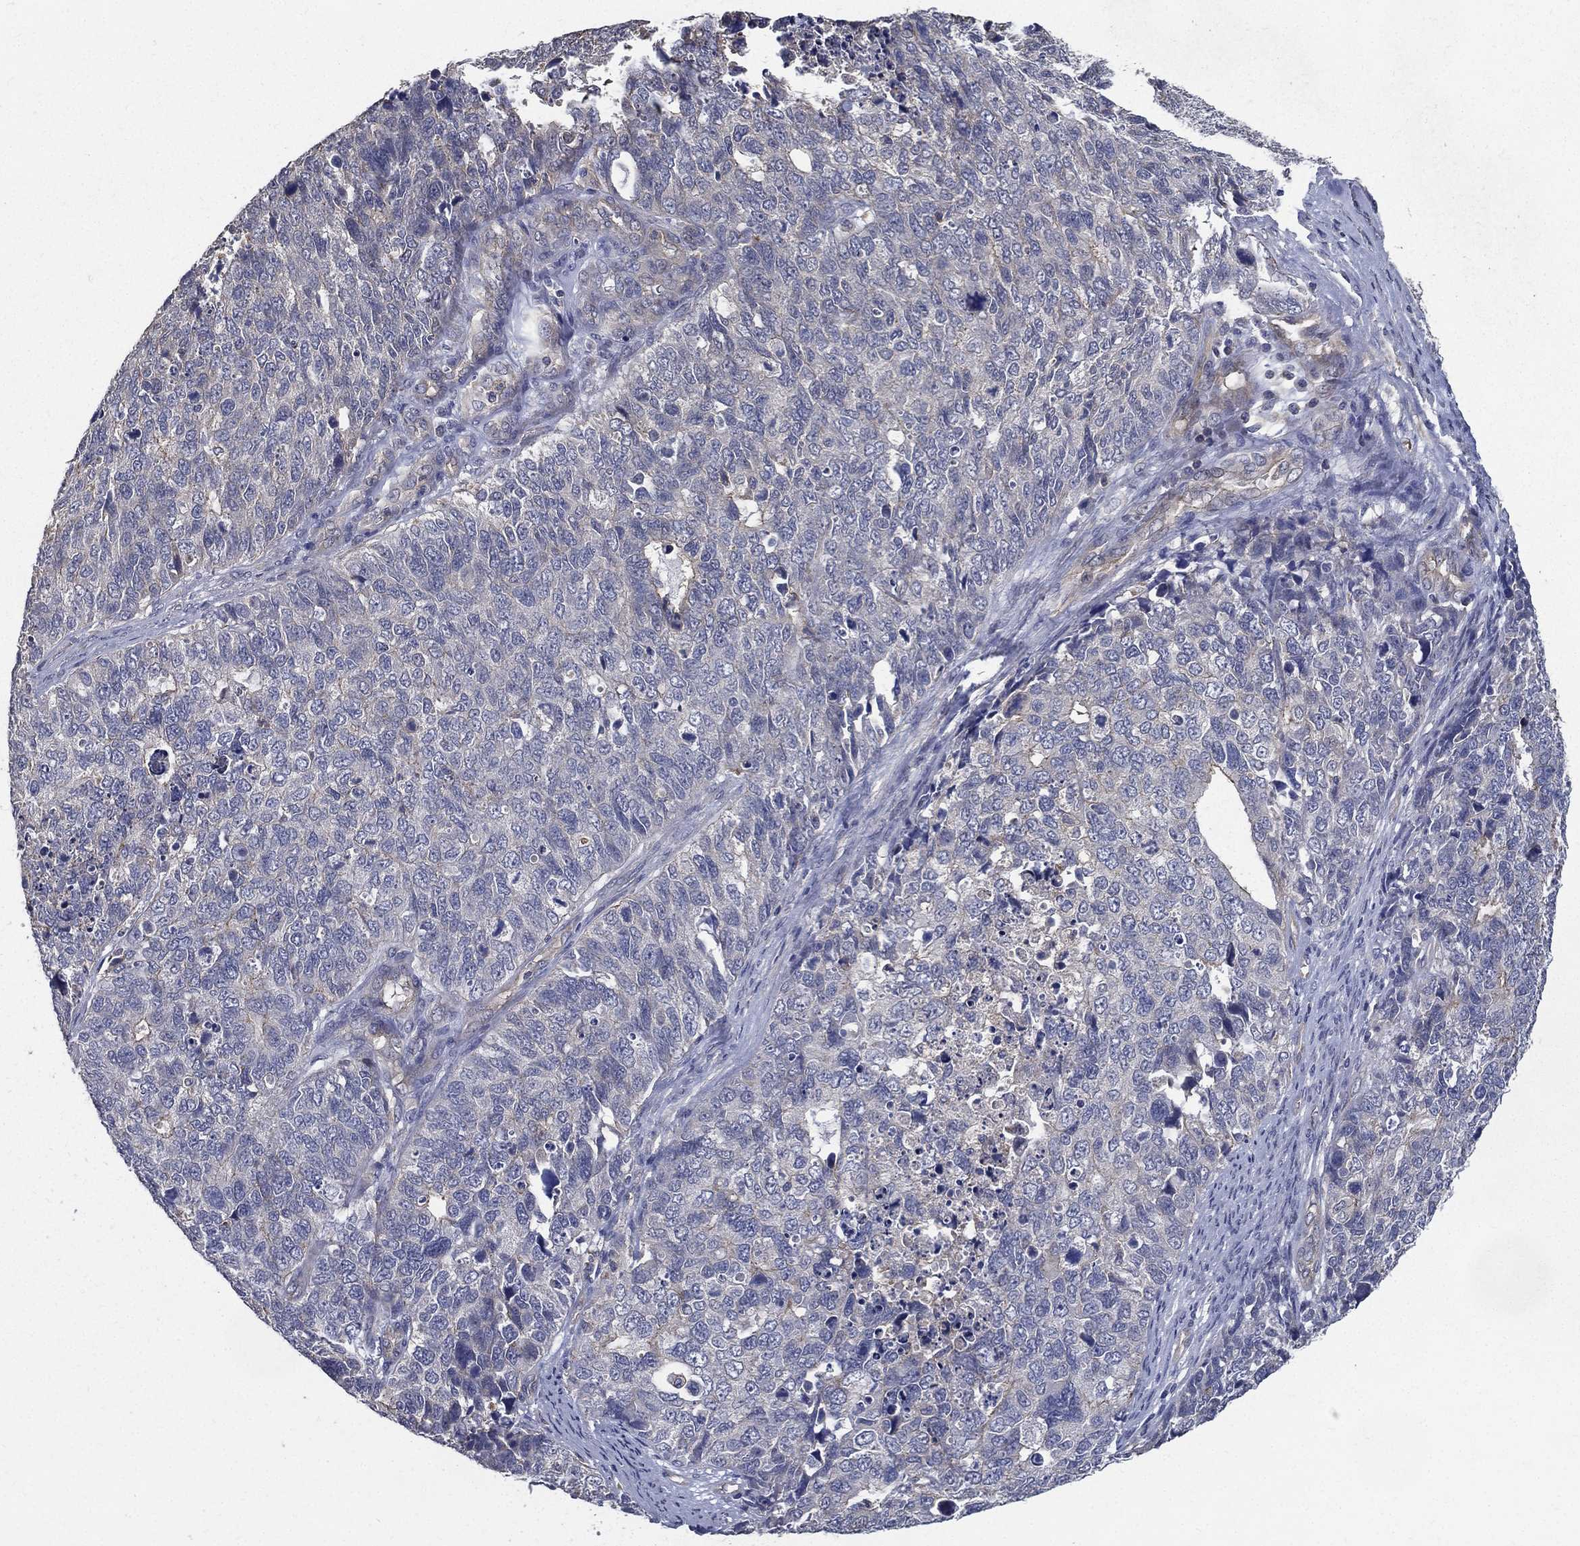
{"staining": {"intensity": "negative", "quantity": "none", "location": "none"}, "tissue": "cervical cancer", "cell_type": "Tumor cells", "image_type": "cancer", "snomed": [{"axis": "morphology", "description": "Squamous cell carcinoma, NOS"}, {"axis": "topography", "description": "Cervix"}], "caption": "High power microscopy micrograph of an immunohistochemistry image of cervical cancer, revealing no significant expression in tumor cells.", "gene": "SERPINB2", "patient": {"sex": "female", "age": 63}}